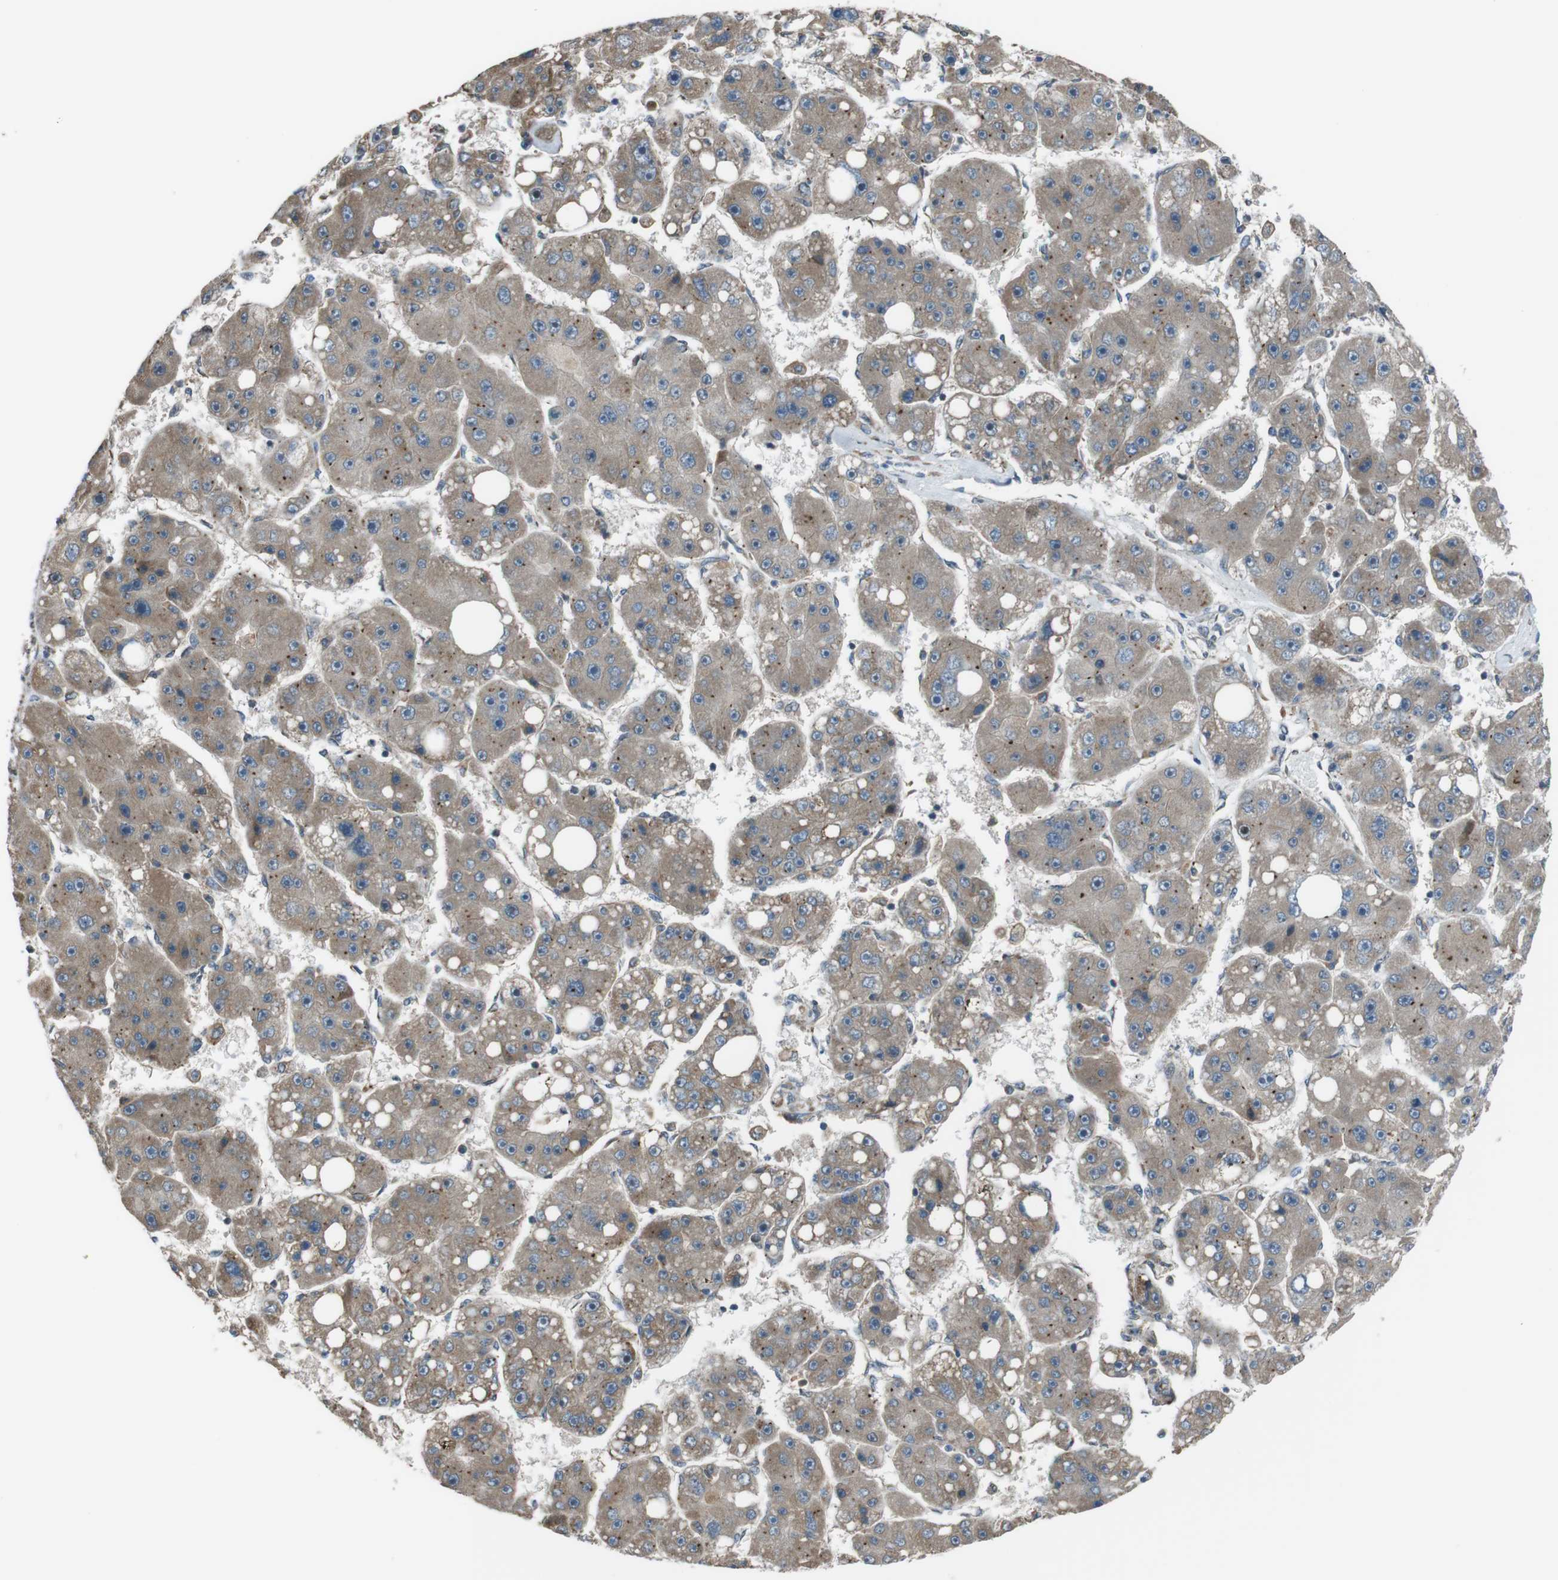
{"staining": {"intensity": "weak", "quantity": ">75%", "location": "cytoplasmic/membranous"}, "tissue": "liver cancer", "cell_type": "Tumor cells", "image_type": "cancer", "snomed": [{"axis": "morphology", "description": "Carcinoma, Hepatocellular, NOS"}, {"axis": "topography", "description": "Liver"}], "caption": "Human liver cancer stained with a brown dye reveals weak cytoplasmic/membranous positive positivity in about >75% of tumor cells.", "gene": "GIMAP8", "patient": {"sex": "female", "age": 61}}